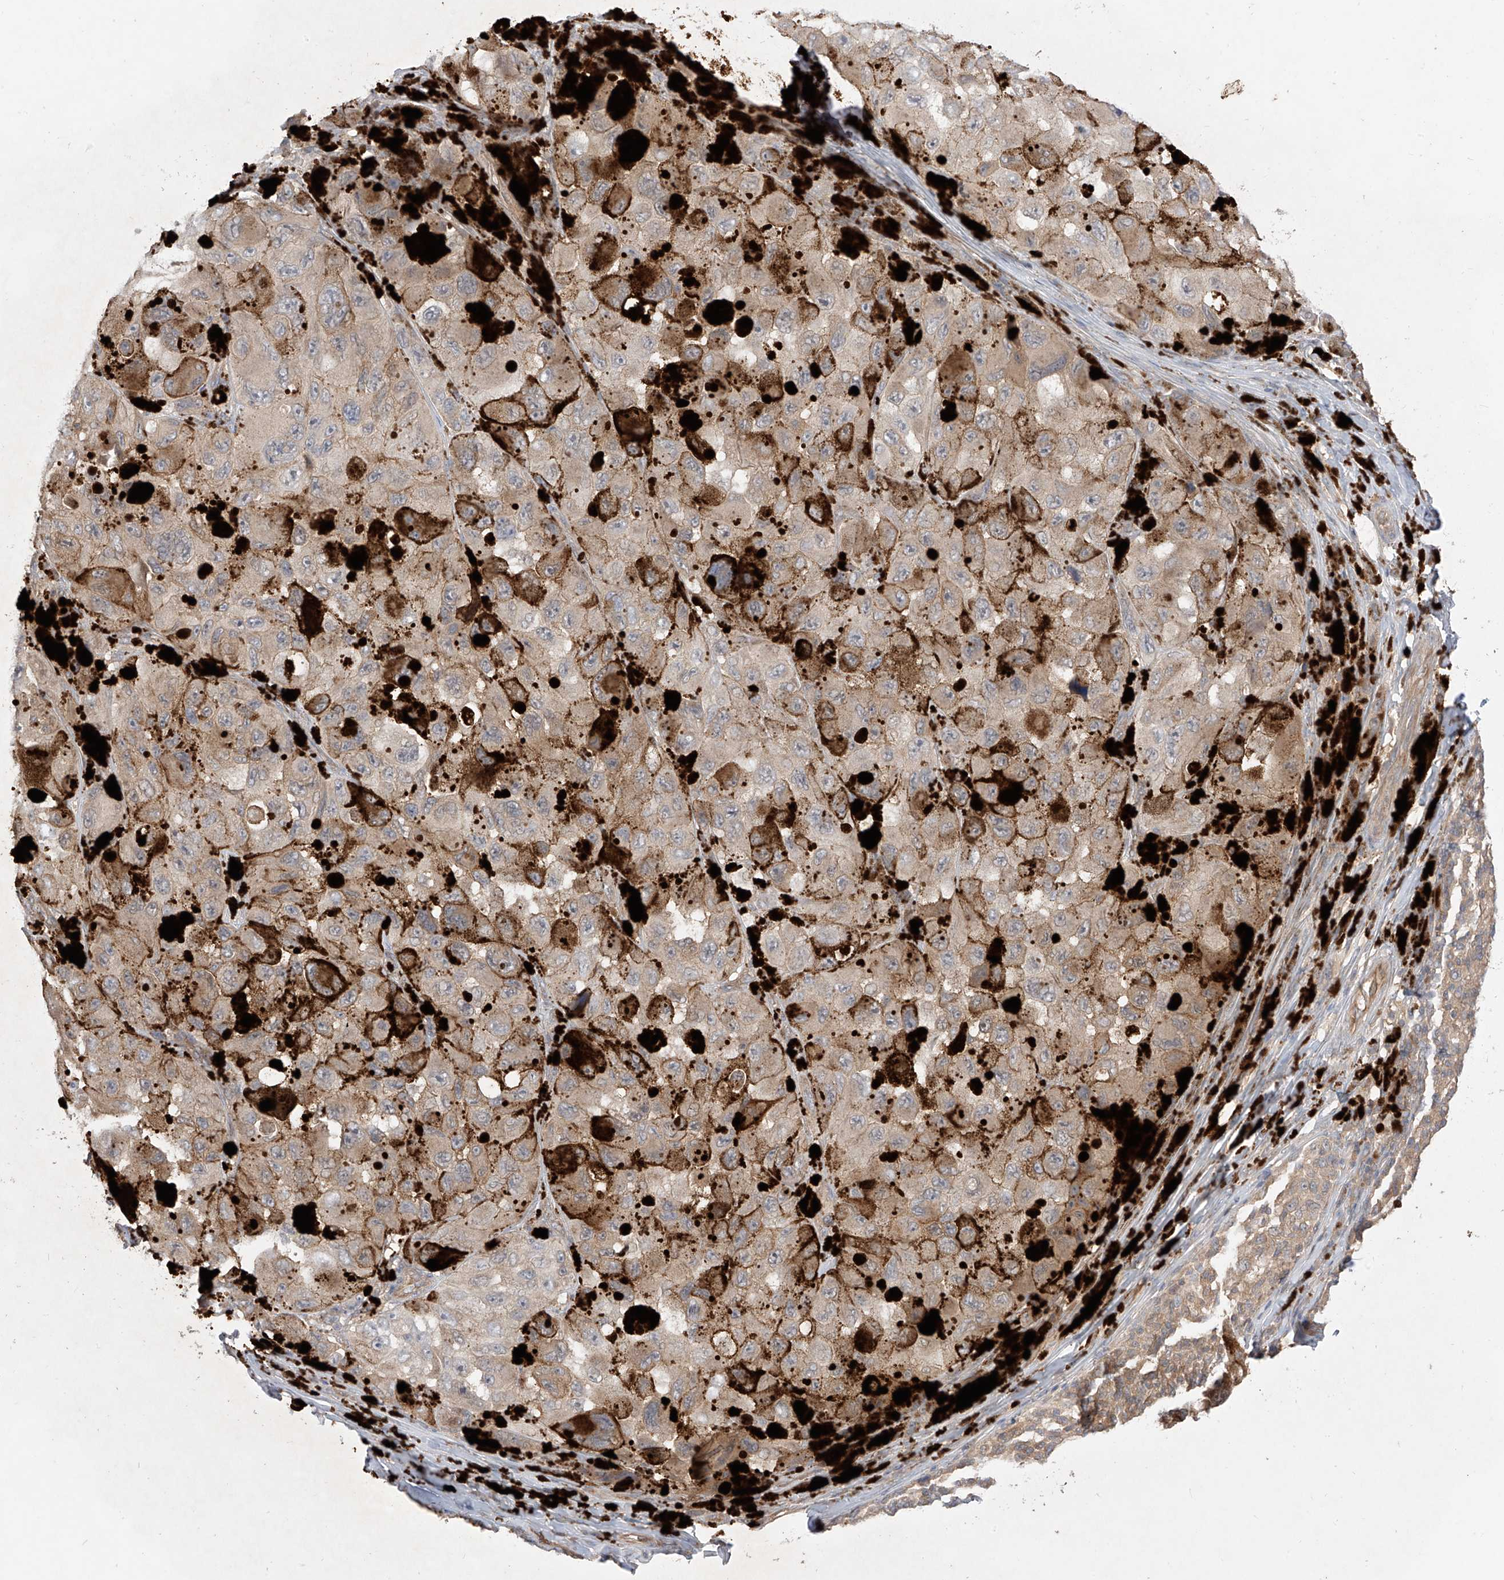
{"staining": {"intensity": "moderate", "quantity": "<25%", "location": "cytoplasmic/membranous"}, "tissue": "melanoma", "cell_type": "Tumor cells", "image_type": "cancer", "snomed": [{"axis": "morphology", "description": "Malignant melanoma, NOS"}, {"axis": "topography", "description": "Skin"}], "caption": "Immunohistochemical staining of human melanoma demonstrates low levels of moderate cytoplasmic/membranous protein expression in approximately <25% of tumor cells.", "gene": "CACNA2D4", "patient": {"sex": "female", "age": 73}}